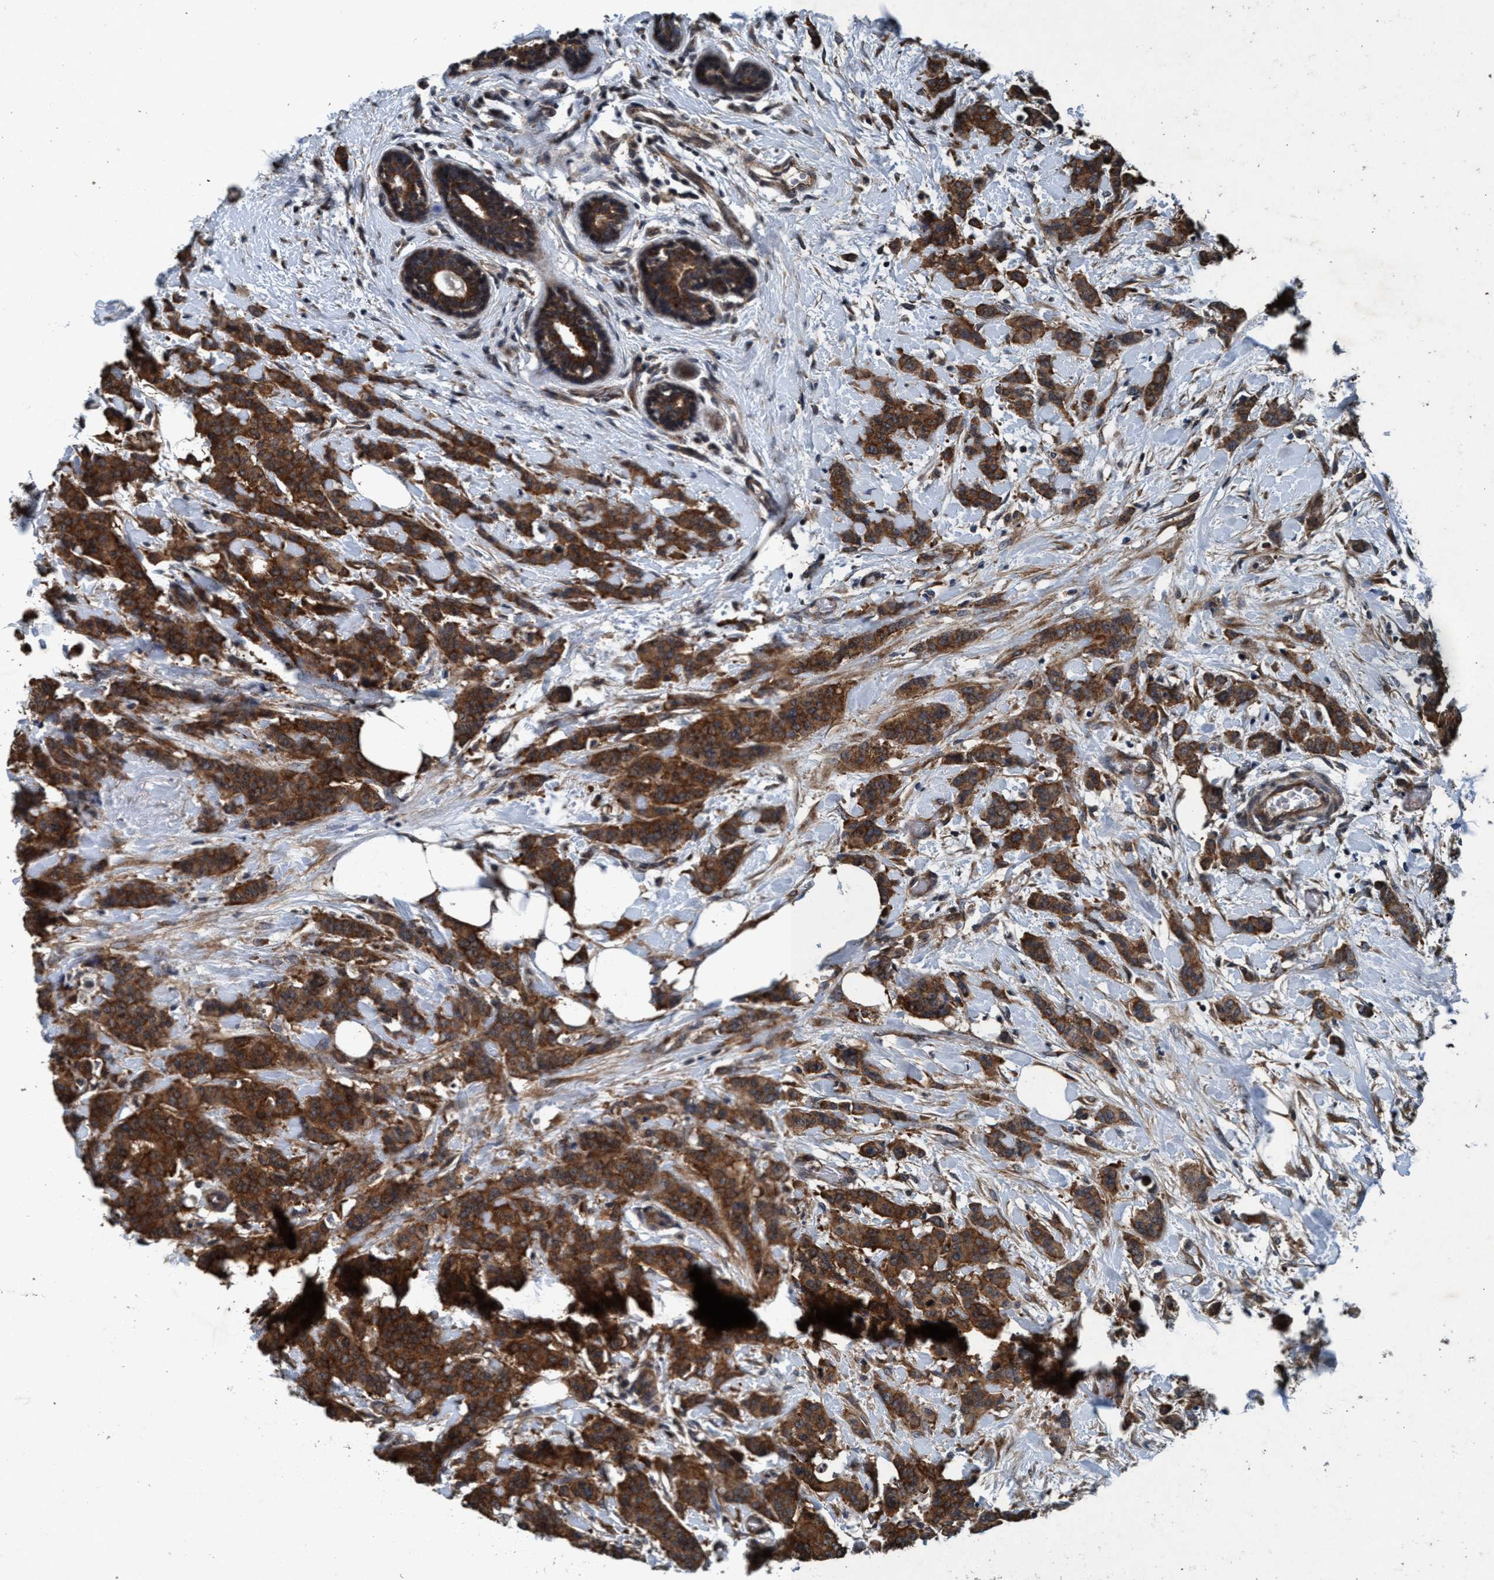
{"staining": {"intensity": "strong", "quantity": ">75%", "location": "cytoplasmic/membranous"}, "tissue": "breast cancer", "cell_type": "Tumor cells", "image_type": "cancer", "snomed": [{"axis": "morphology", "description": "Normal tissue, NOS"}, {"axis": "morphology", "description": "Duct carcinoma"}, {"axis": "topography", "description": "Breast"}], "caption": "There is high levels of strong cytoplasmic/membranous expression in tumor cells of breast cancer, as demonstrated by immunohistochemical staining (brown color).", "gene": "AKT1S1", "patient": {"sex": "female", "age": 40}}